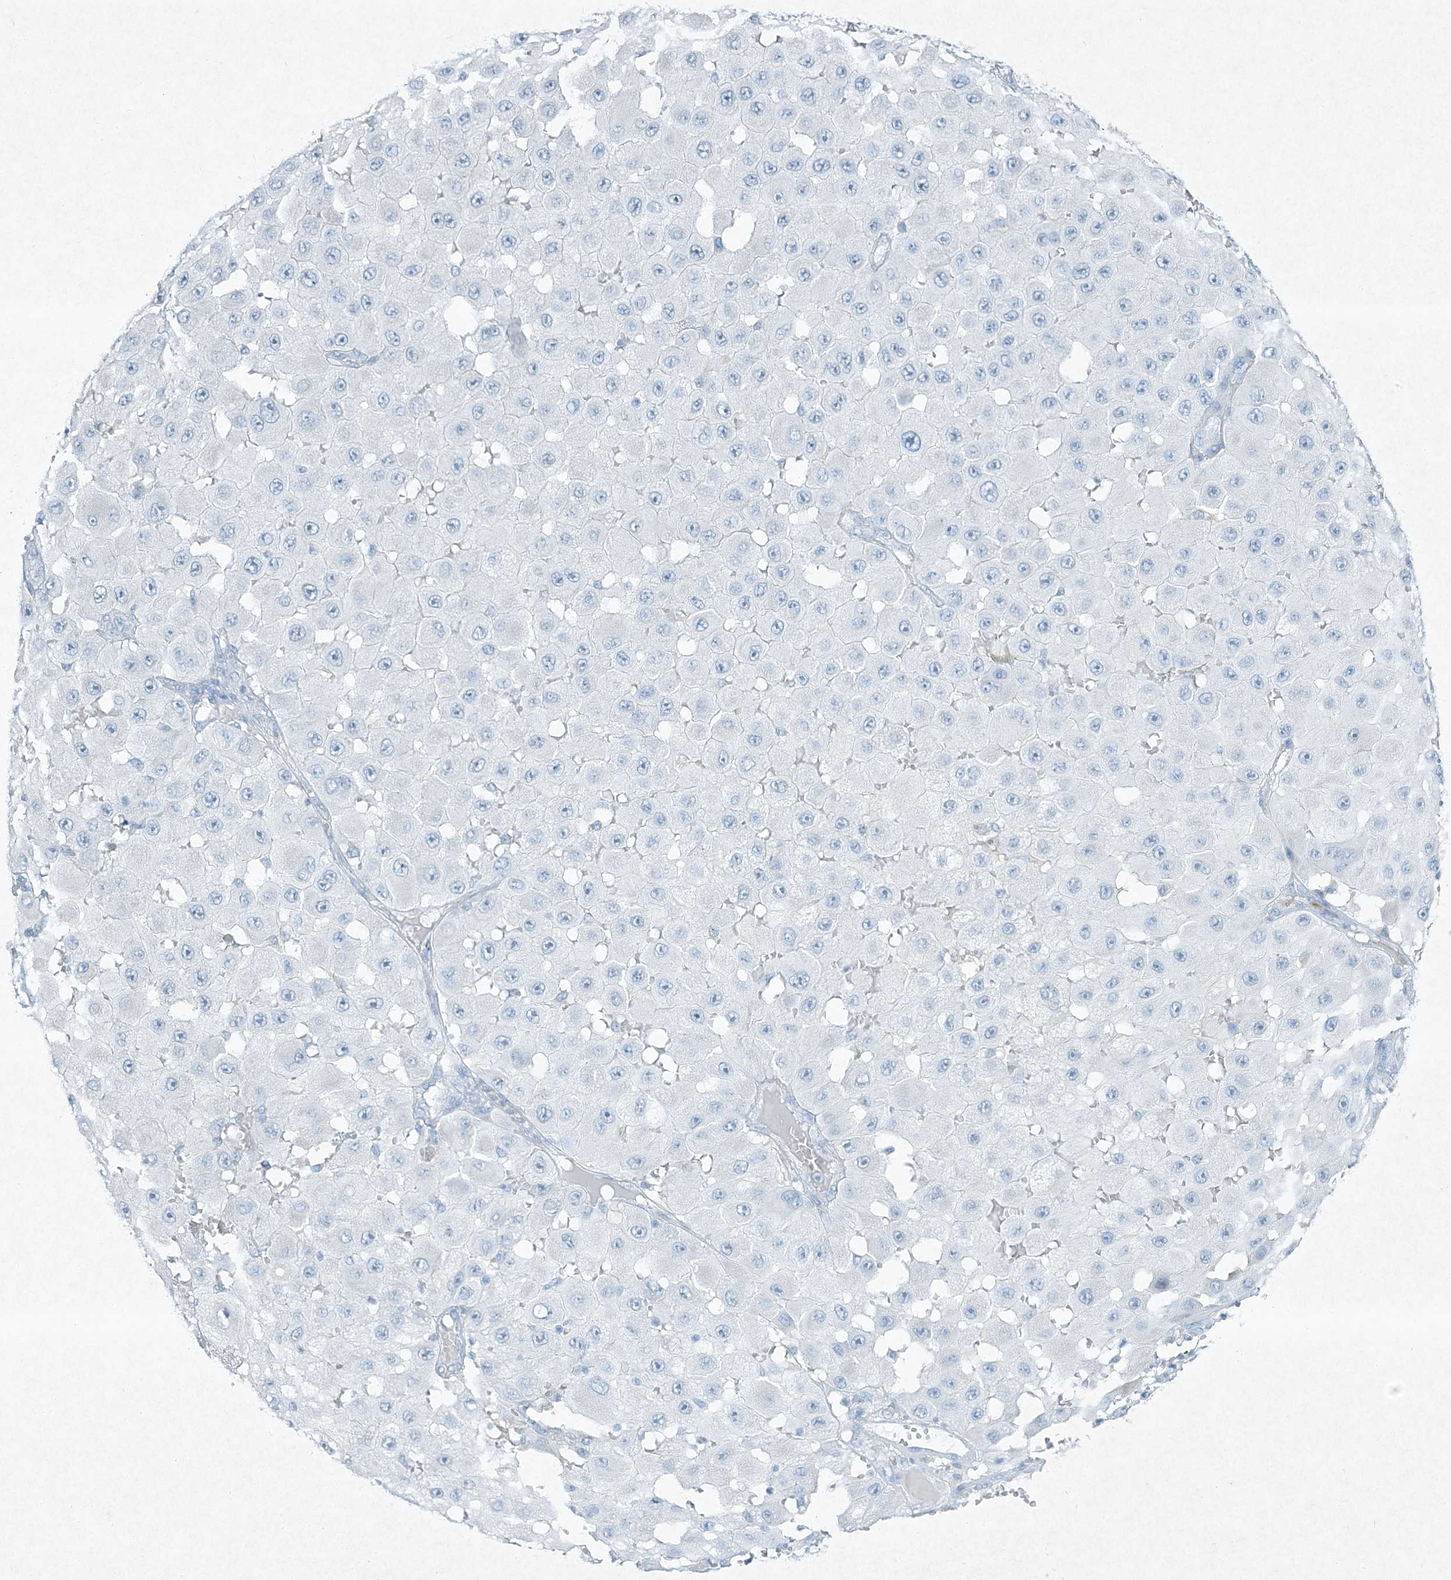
{"staining": {"intensity": "negative", "quantity": "none", "location": "none"}, "tissue": "melanoma", "cell_type": "Tumor cells", "image_type": "cancer", "snomed": [{"axis": "morphology", "description": "Malignant melanoma, NOS"}, {"axis": "topography", "description": "Skin"}], "caption": "Image shows no significant protein positivity in tumor cells of malignant melanoma.", "gene": "PGM5", "patient": {"sex": "female", "age": 81}}